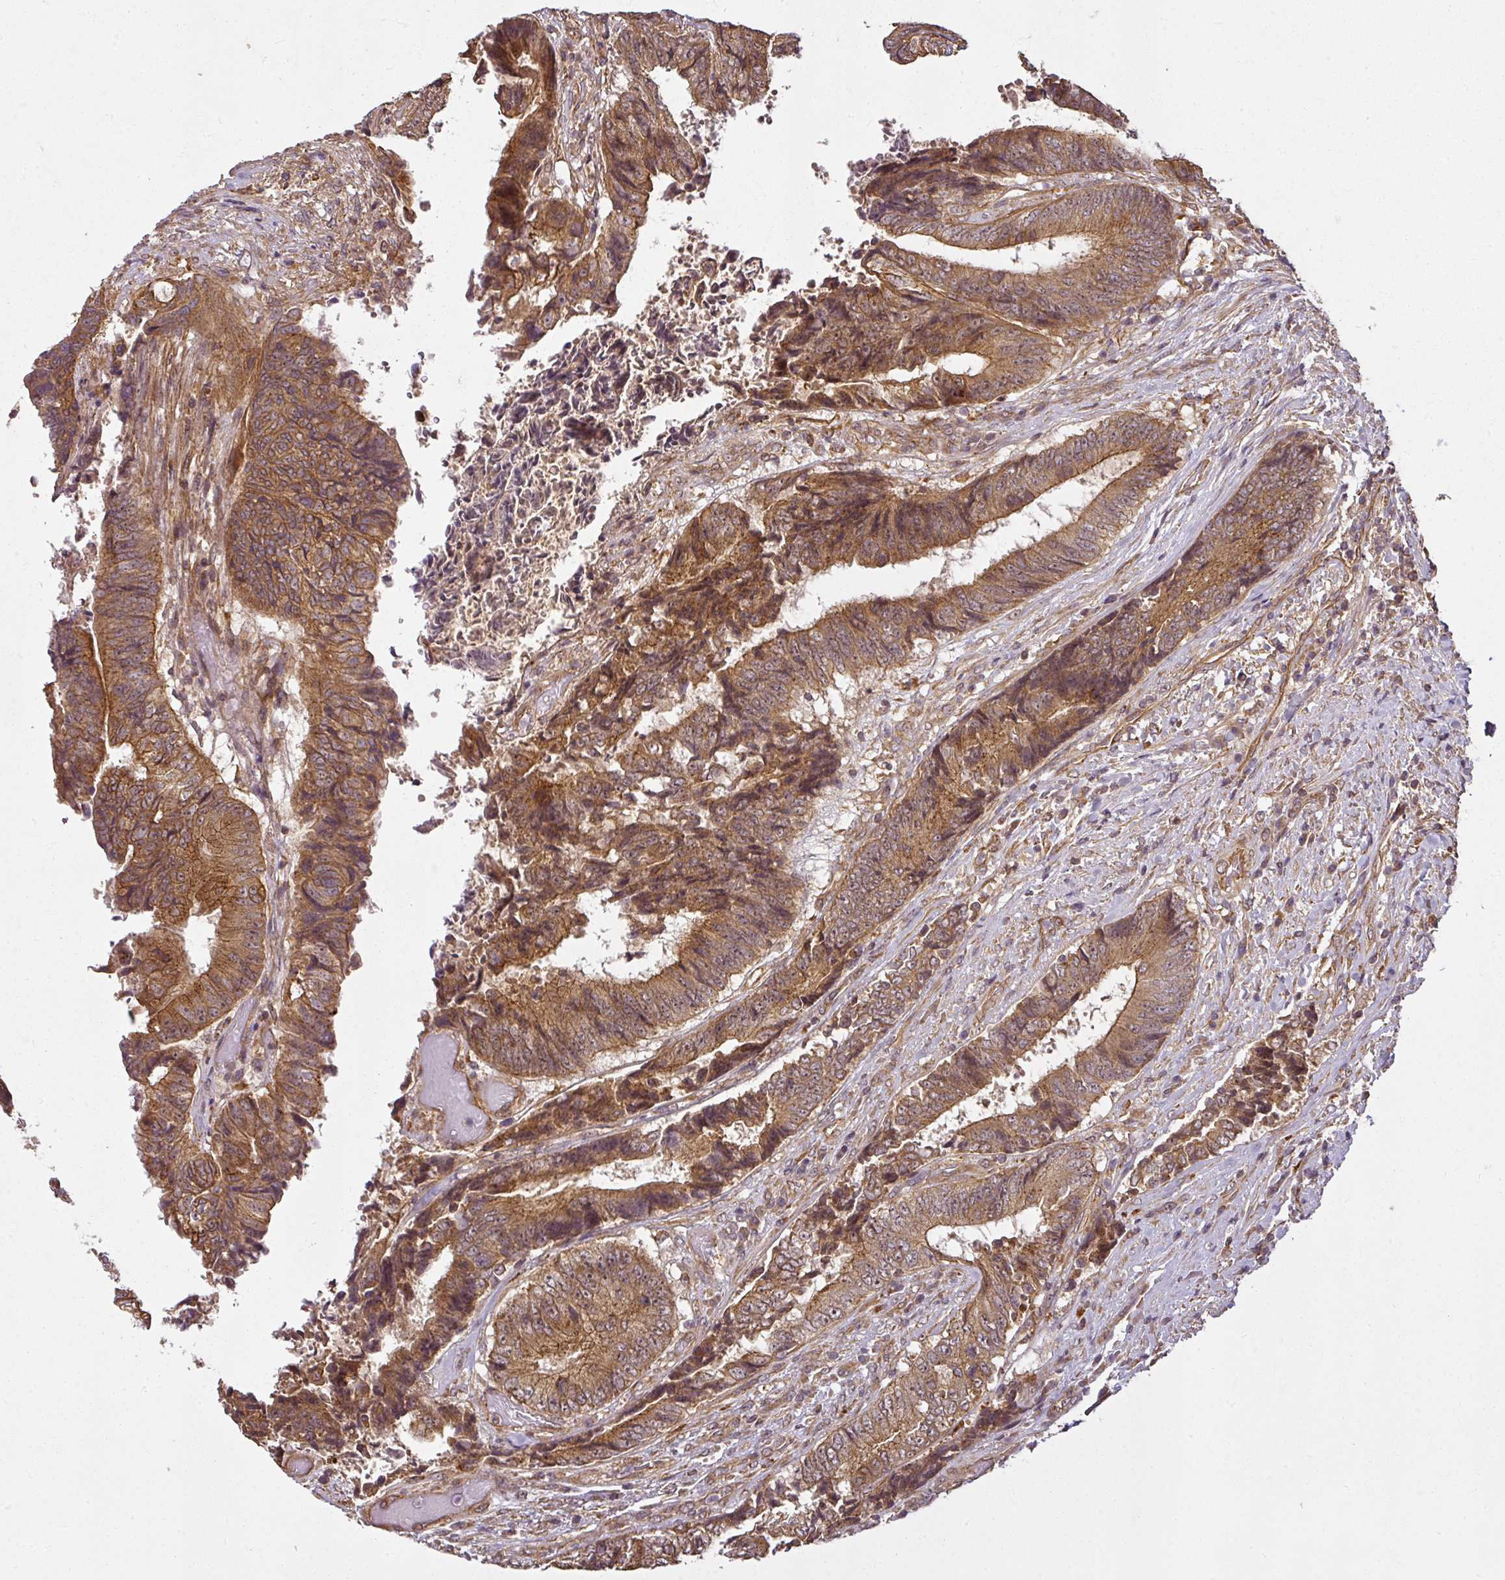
{"staining": {"intensity": "moderate", "quantity": ">75%", "location": "cytoplasmic/membranous,nuclear"}, "tissue": "colorectal cancer", "cell_type": "Tumor cells", "image_type": "cancer", "snomed": [{"axis": "morphology", "description": "Adenocarcinoma, NOS"}, {"axis": "topography", "description": "Rectum"}], "caption": "Human adenocarcinoma (colorectal) stained with a protein marker displays moderate staining in tumor cells.", "gene": "DIMT1", "patient": {"sex": "male", "age": 72}}